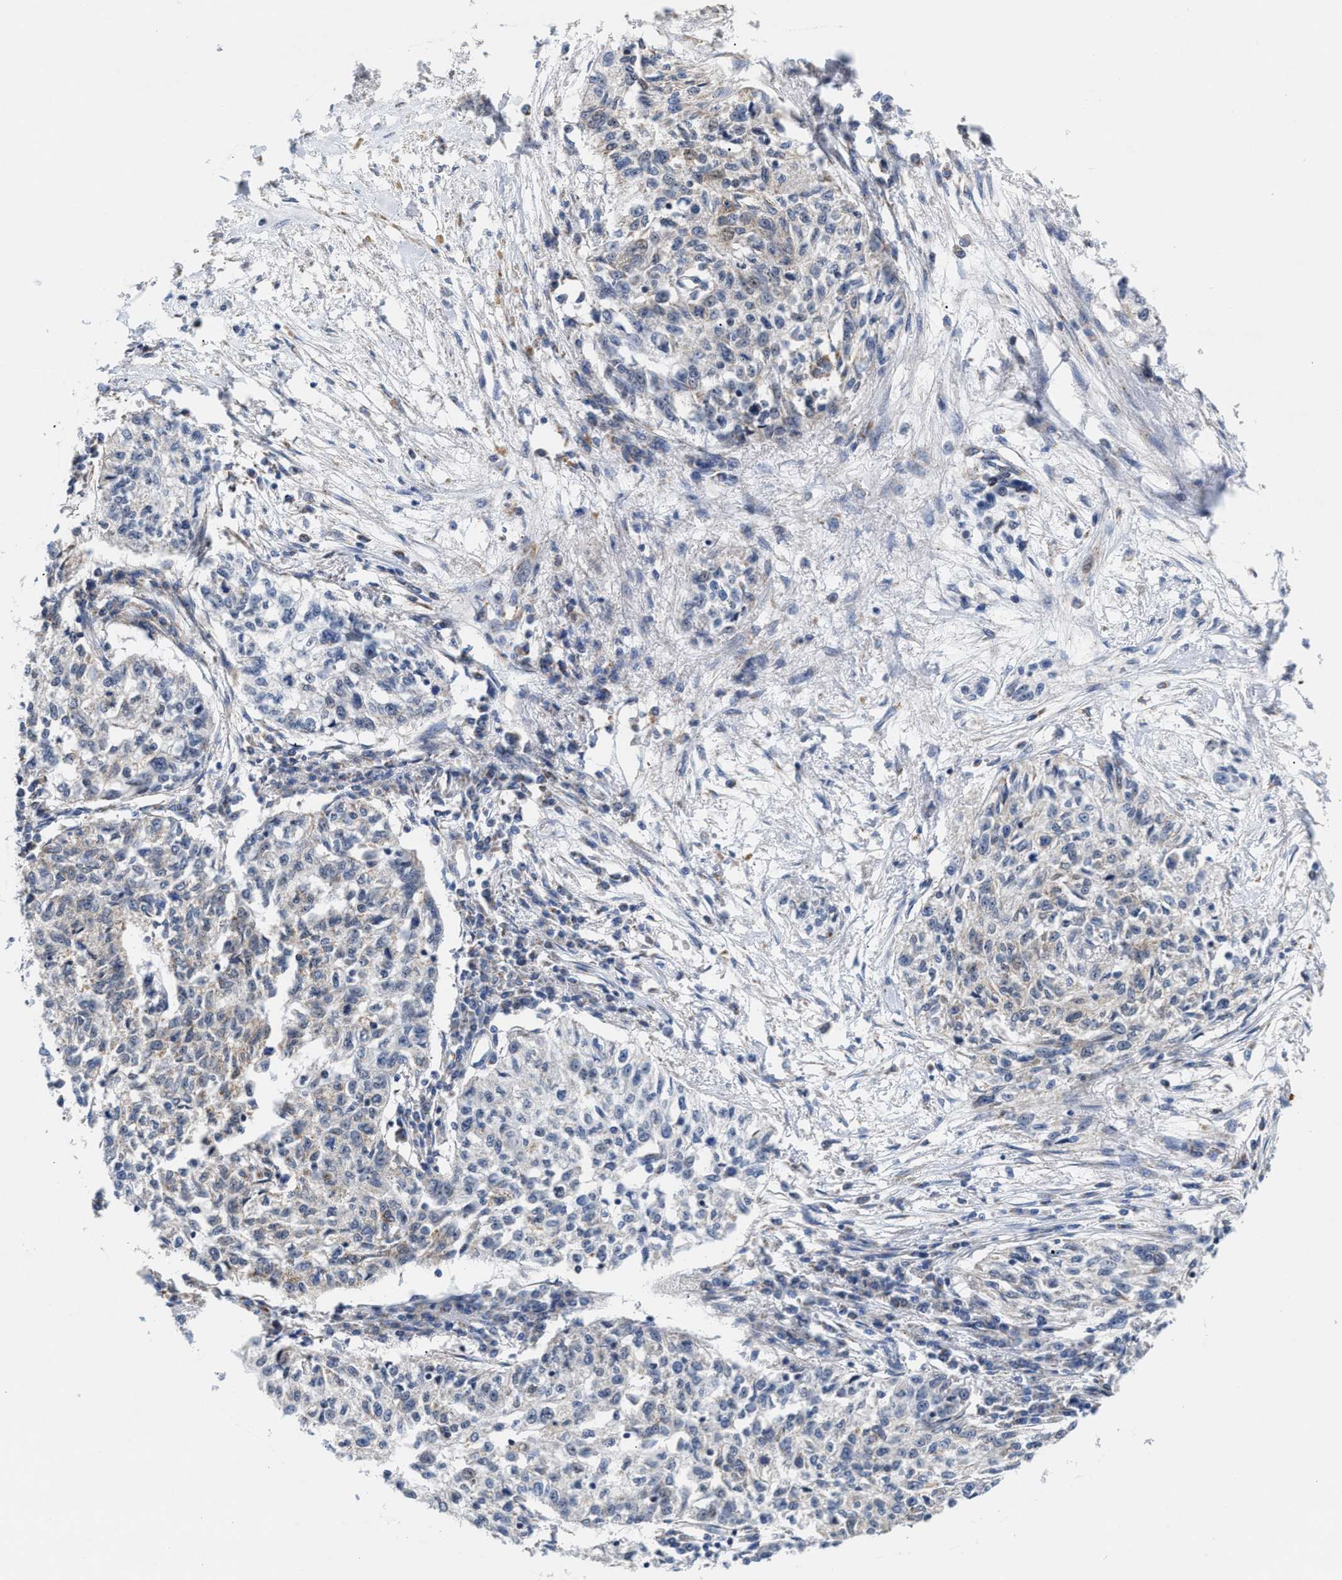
{"staining": {"intensity": "negative", "quantity": "none", "location": "none"}, "tissue": "cervical cancer", "cell_type": "Tumor cells", "image_type": "cancer", "snomed": [{"axis": "morphology", "description": "Squamous cell carcinoma, NOS"}, {"axis": "topography", "description": "Cervix"}], "caption": "High power microscopy photomicrograph of an immunohistochemistry (IHC) photomicrograph of squamous cell carcinoma (cervical), revealing no significant staining in tumor cells.", "gene": "JAG1", "patient": {"sex": "female", "age": 57}}